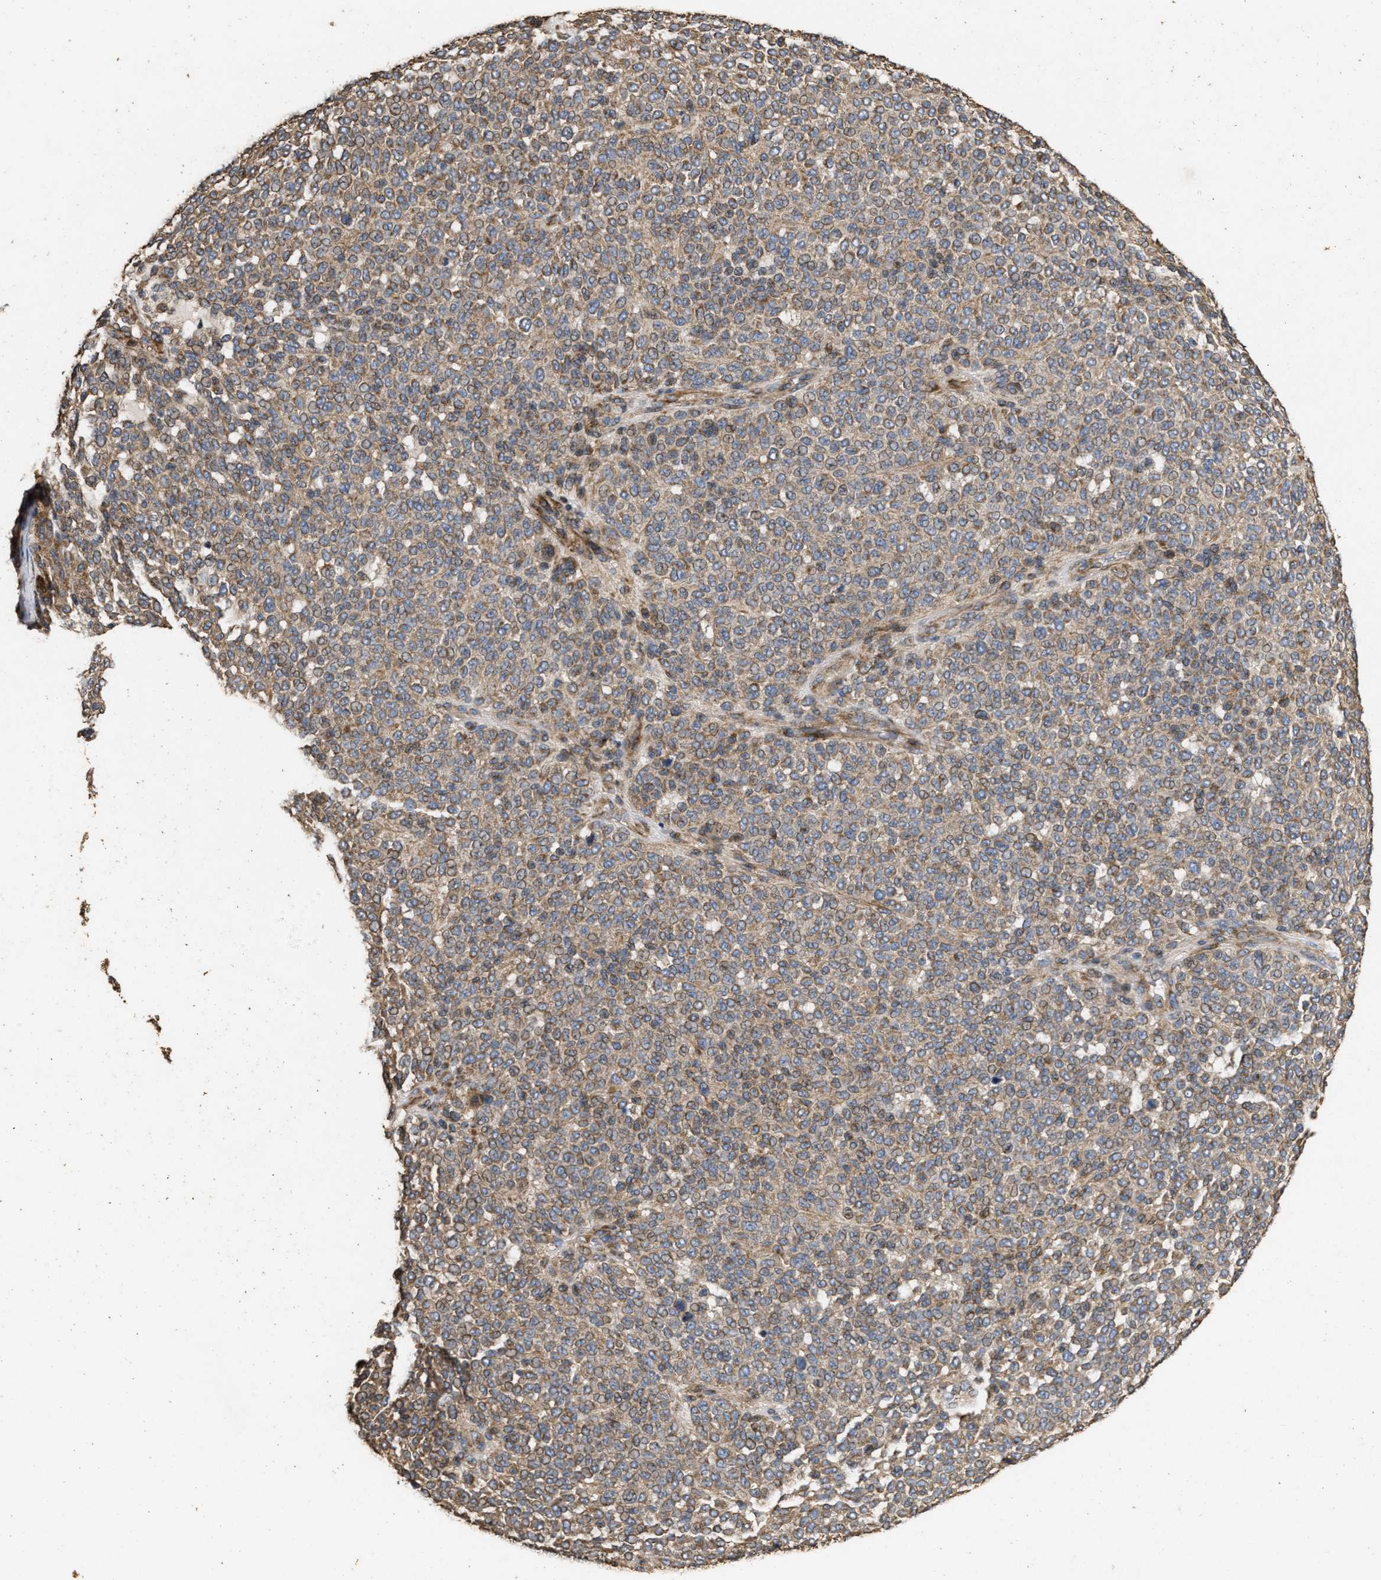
{"staining": {"intensity": "moderate", "quantity": ">75%", "location": "cytoplasmic/membranous"}, "tissue": "melanoma", "cell_type": "Tumor cells", "image_type": "cancer", "snomed": [{"axis": "morphology", "description": "Malignant melanoma, NOS"}, {"axis": "topography", "description": "Skin"}], "caption": "High-magnification brightfield microscopy of malignant melanoma stained with DAB (brown) and counterstained with hematoxylin (blue). tumor cells exhibit moderate cytoplasmic/membranous positivity is appreciated in about>75% of cells. The staining was performed using DAB to visualize the protein expression in brown, while the nuclei were stained in blue with hematoxylin (Magnification: 20x).", "gene": "NAV1", "patient": {"sex": "male", "age": 59}}